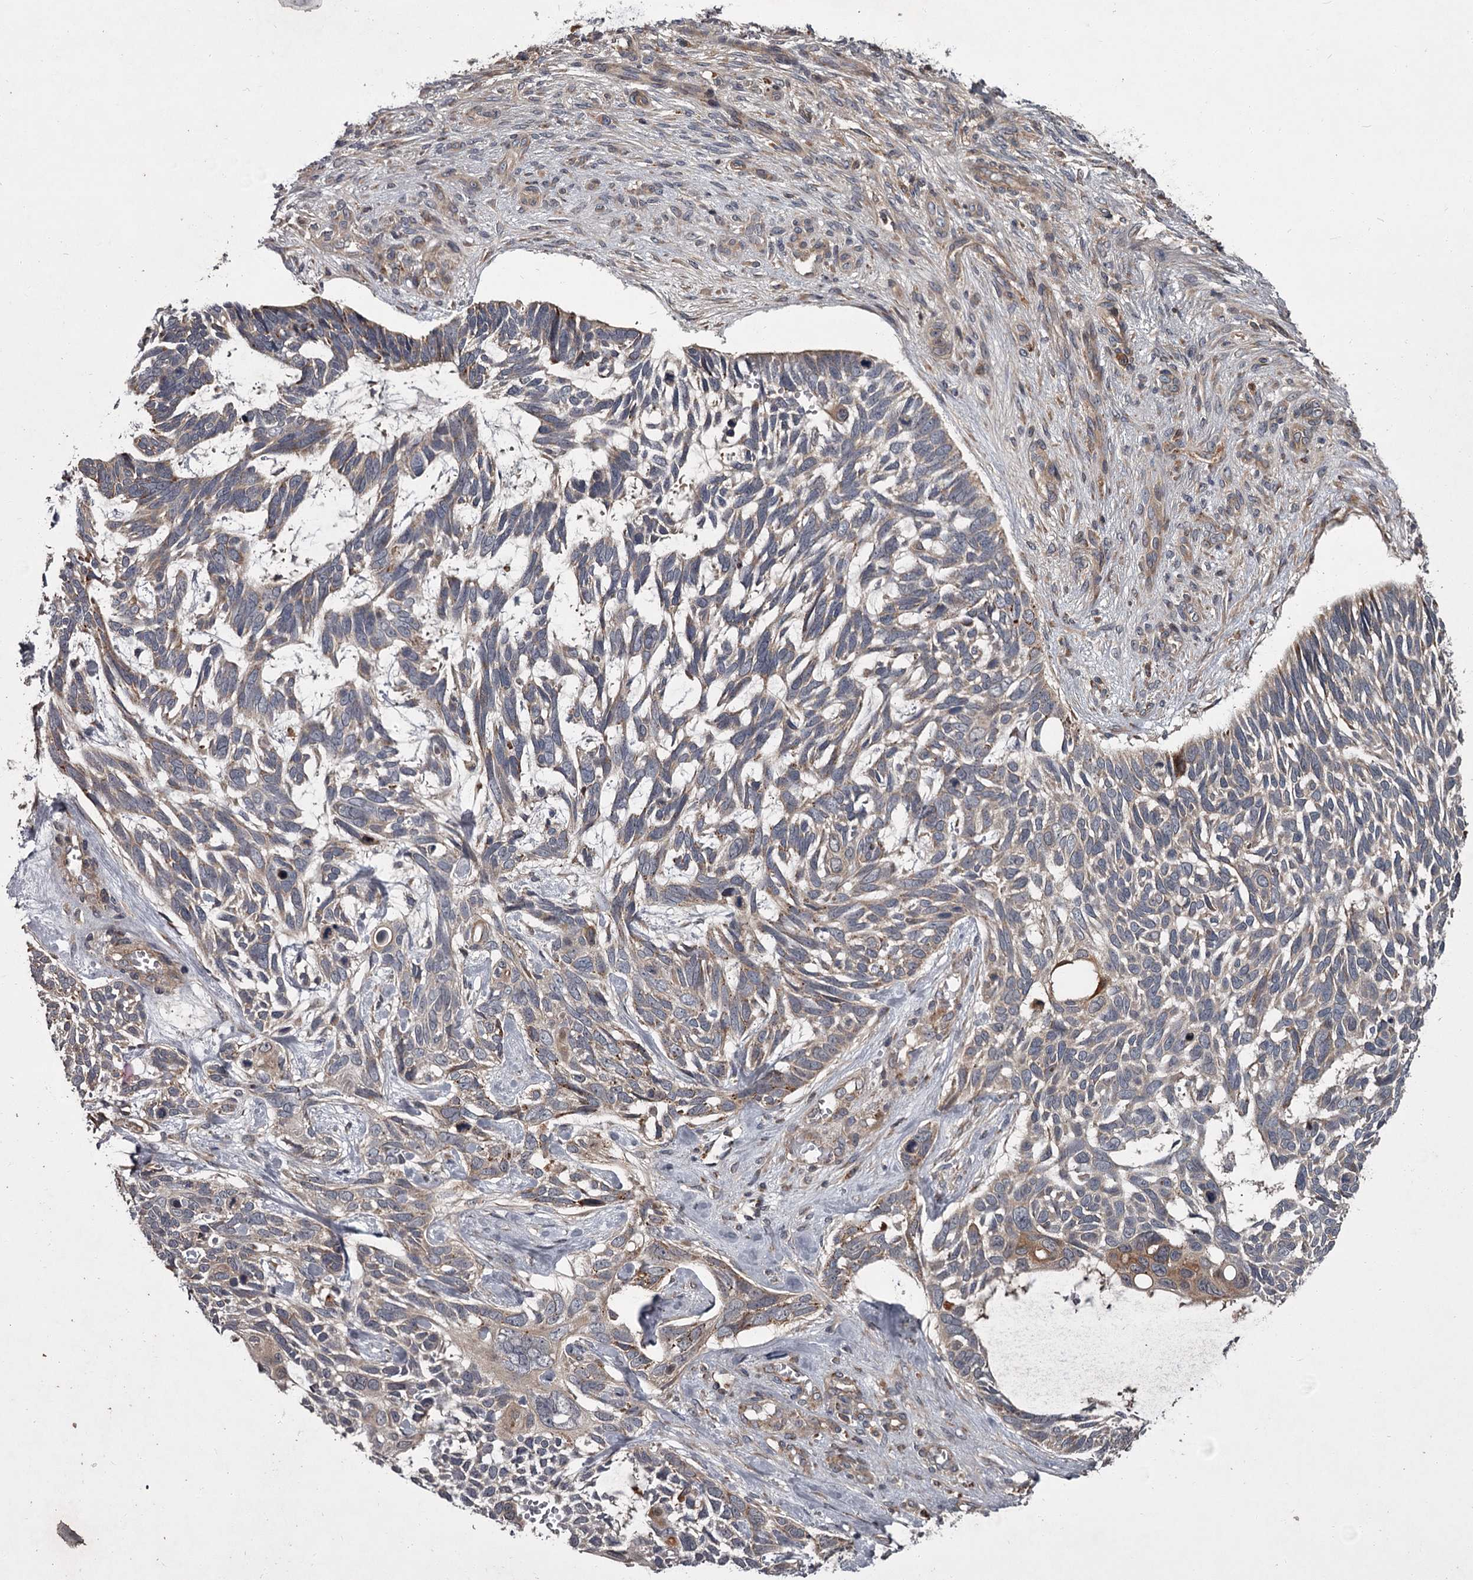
{"staining": {"intensity": "weak", "quantity": "<25%", "location": "cytoplasmic/membranous"}, "tissue": "skin cancer", "cell_type": "Tumor cells", "image_type": "cancer", "snomed": [{"axis": "morphology", "description": "Basal cell carcinoma"}, {"axis": "topography", "description": "Skin"}], "caption": "This is an immunohistochemistry photomicrograph of skin cancer. There is no expression in tumor cells.", "gene": "UNC93B1", "patient": {"sex": "male", "age": 88}}